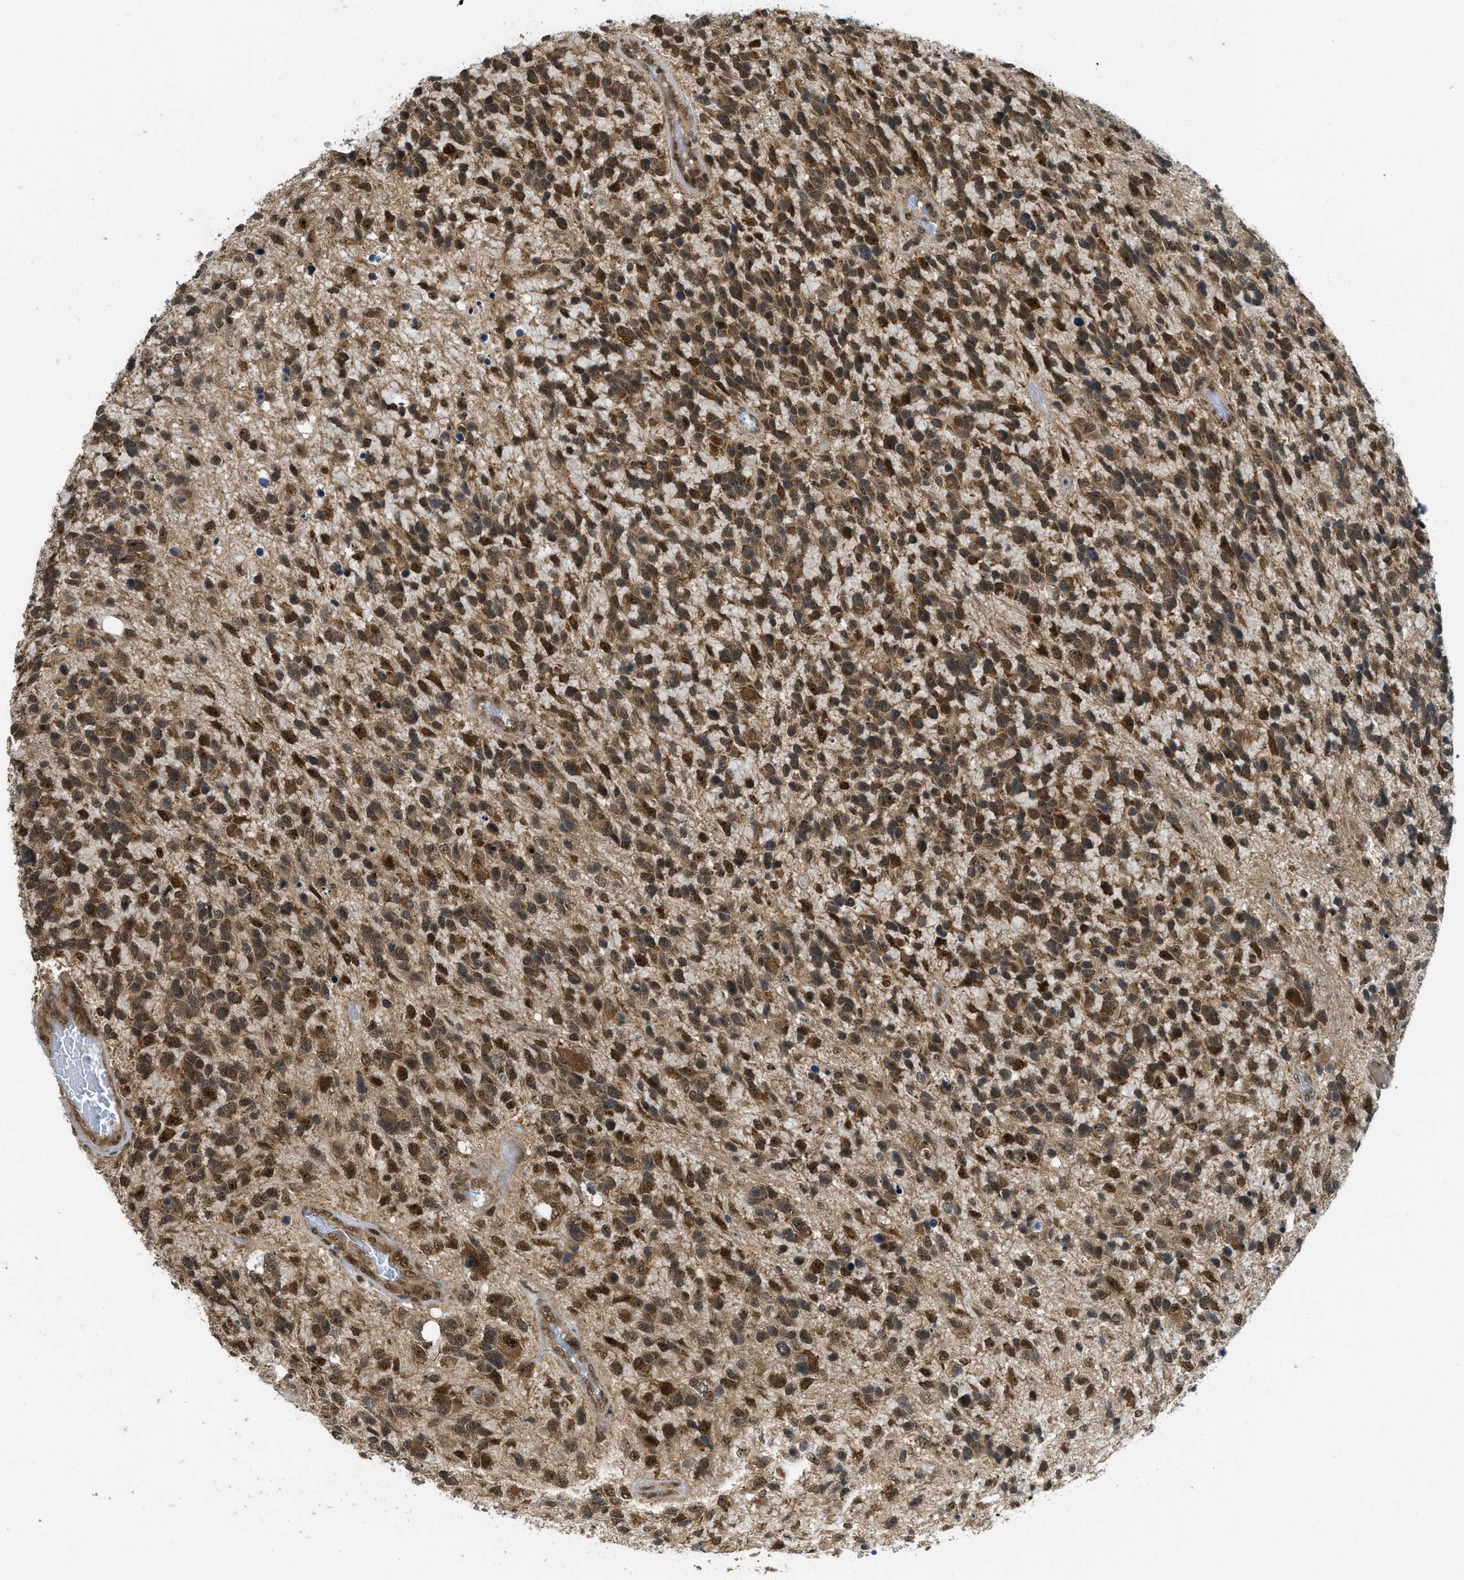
{"staining": {"intensity": "moderate", "quantity": ">75%", "location": "cytoplasmic/membranous,nuclear"}, "tissue": "glioma", "cell_type": "Tumor cells", "image_type": "cancer", "snomed": [{"axis": "morphology", "description": "Glioma, malignant, High grade"}, {"axis": "topography", "description": "Brain"}], "caption": "Immunohistochemical staining of glioma displays medium levels of moderate cytoplasmic/membranous and nuclear positivity in about >75% of tumor cells. (Stains: DAB in brown, nuclei in blue, Microscopy: brightfield microscopy at high magnification).", "gene": "TACC1", "patient": {"sex": "female", "age": 58}}